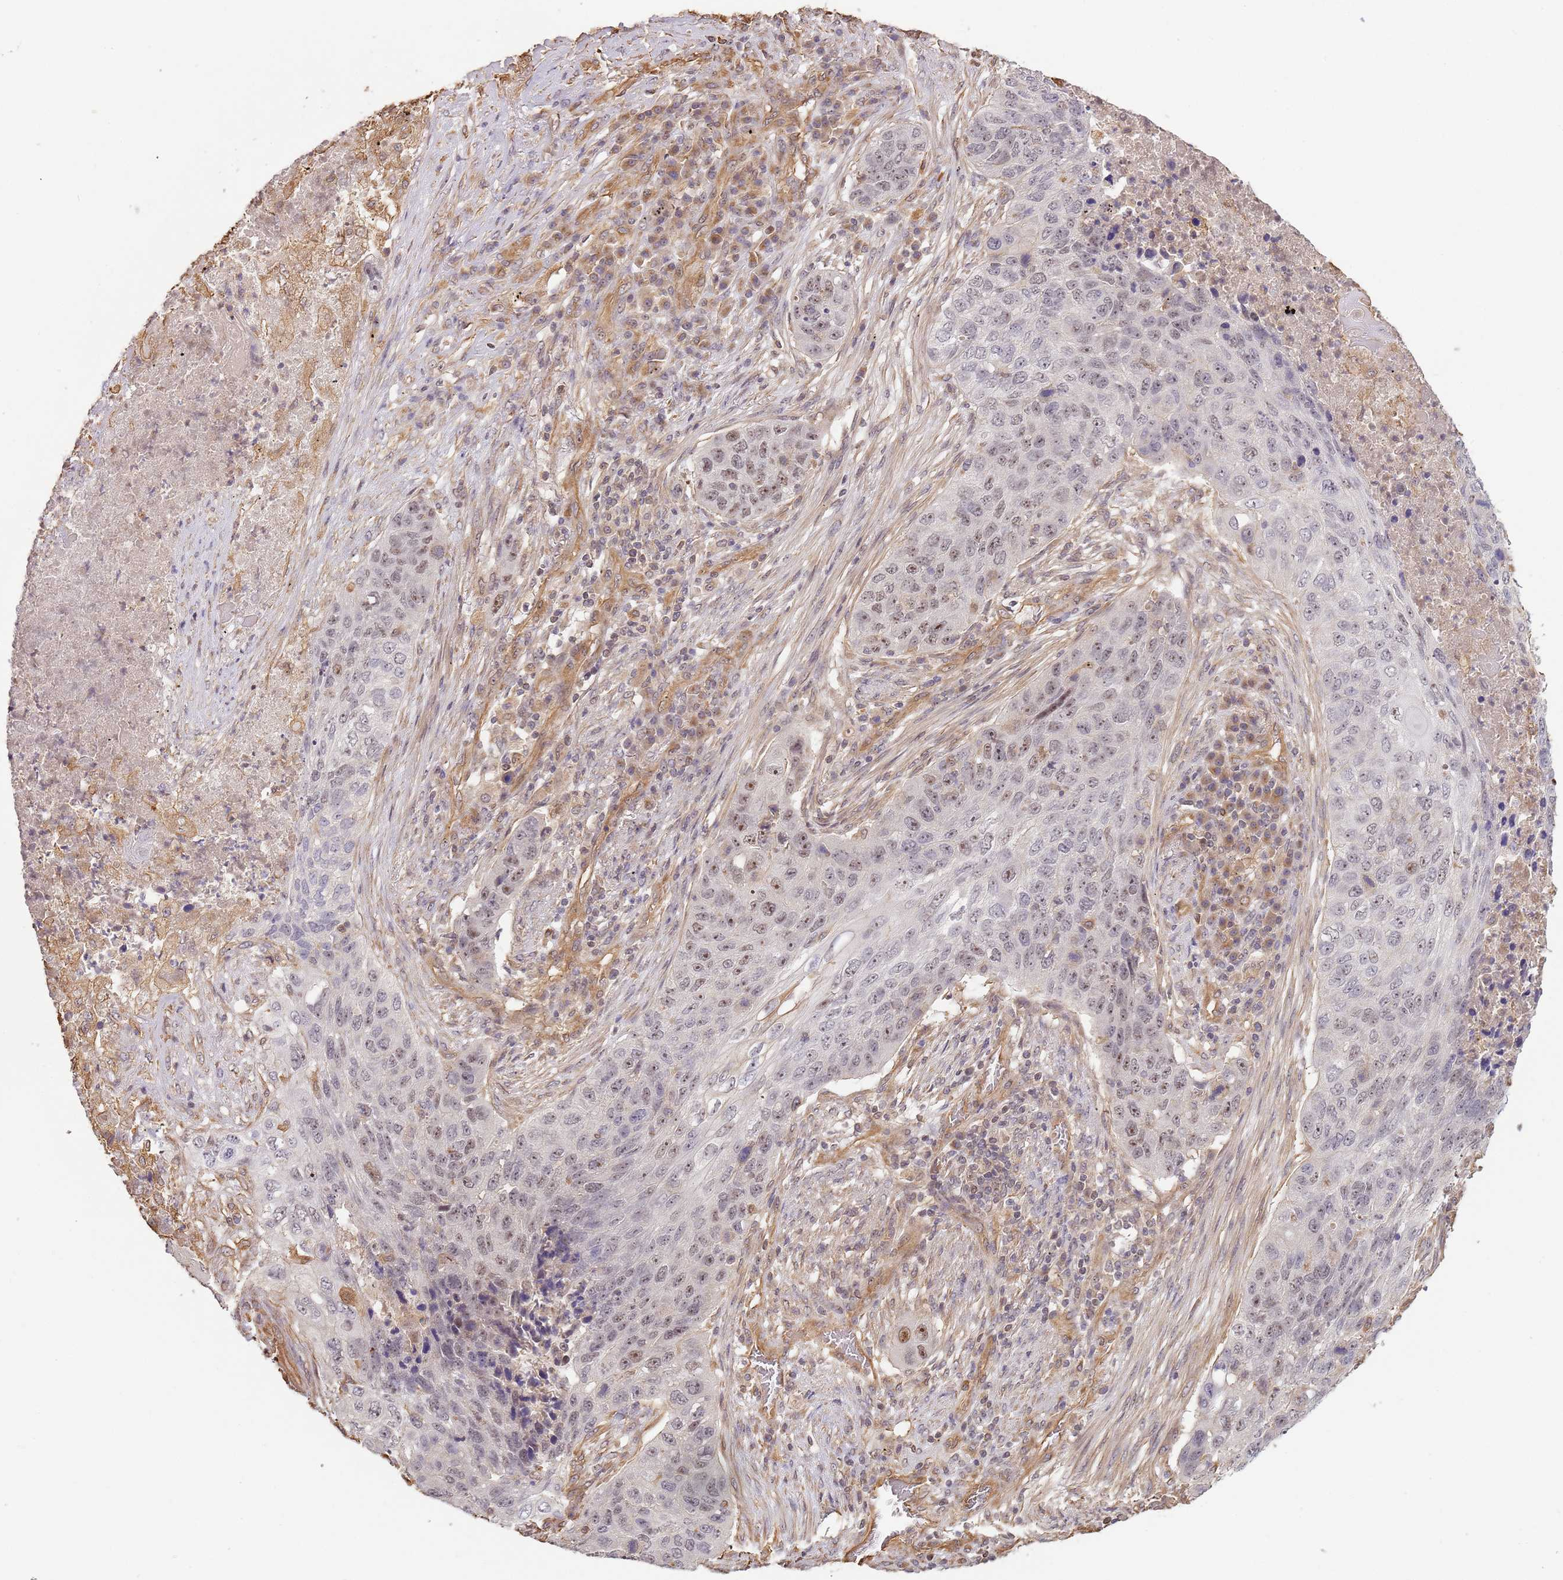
{"staining": {"intensity": "moderate", "quantity": "<25%", "location": "cytoplasmic/membranous,nuclear"}, "tissue": "lung cancer", "cell_type": "Tumor cells", "image_type": "cancer", "snomed": [{"axis": "morphology", "description": "Squamous cell carcinoma, NOS"}, {"axis": "topography", "description": "Lung"}], "caption": "Immunohistochemical staining of human lung squamous cell carcinoma exhibits low levels of moderate cytoplasmic/membranous and nuclear expression in about <25% of tumor cells.", "gene": "SURF2", "patient": {"sex": "female", "age": 63}}